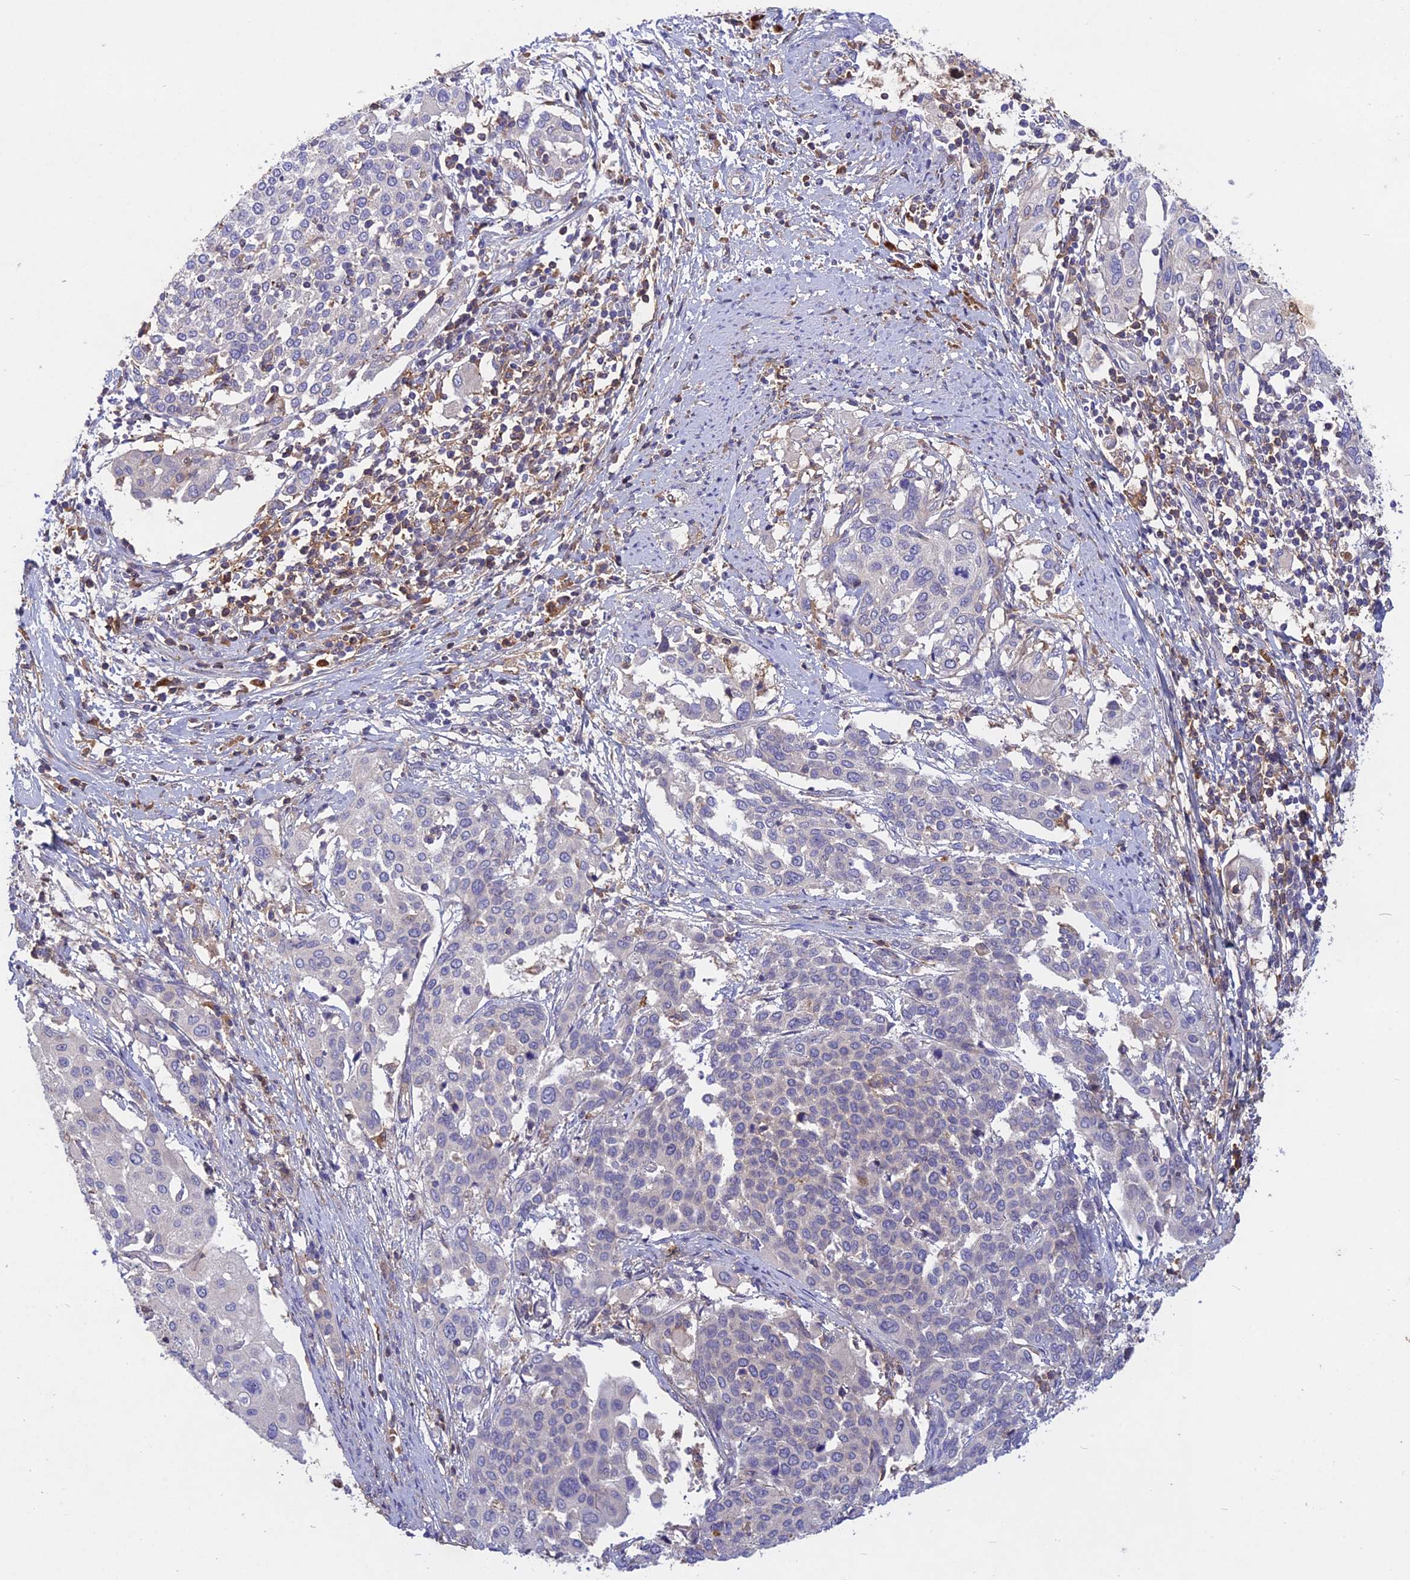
{"staining": {"intensity": "negative", "quantity": "none", "location": "none"}, "tissue": "cervical cancer", "cell_type": "Tumor cells", "image_type": "cancer", "snomed": [{"axis": "morphology", "description": "Squamous cell carcinoma, NOS"}, {"axis": "topography", "description": "Cervix"}], "caption": "Human cervical cancer stained for a protein using immunohistochemistry (IHC) demonstrates no staining in tumor cells.", "gene": "ADO", "patient": {"sex": "female", "age": 44}}